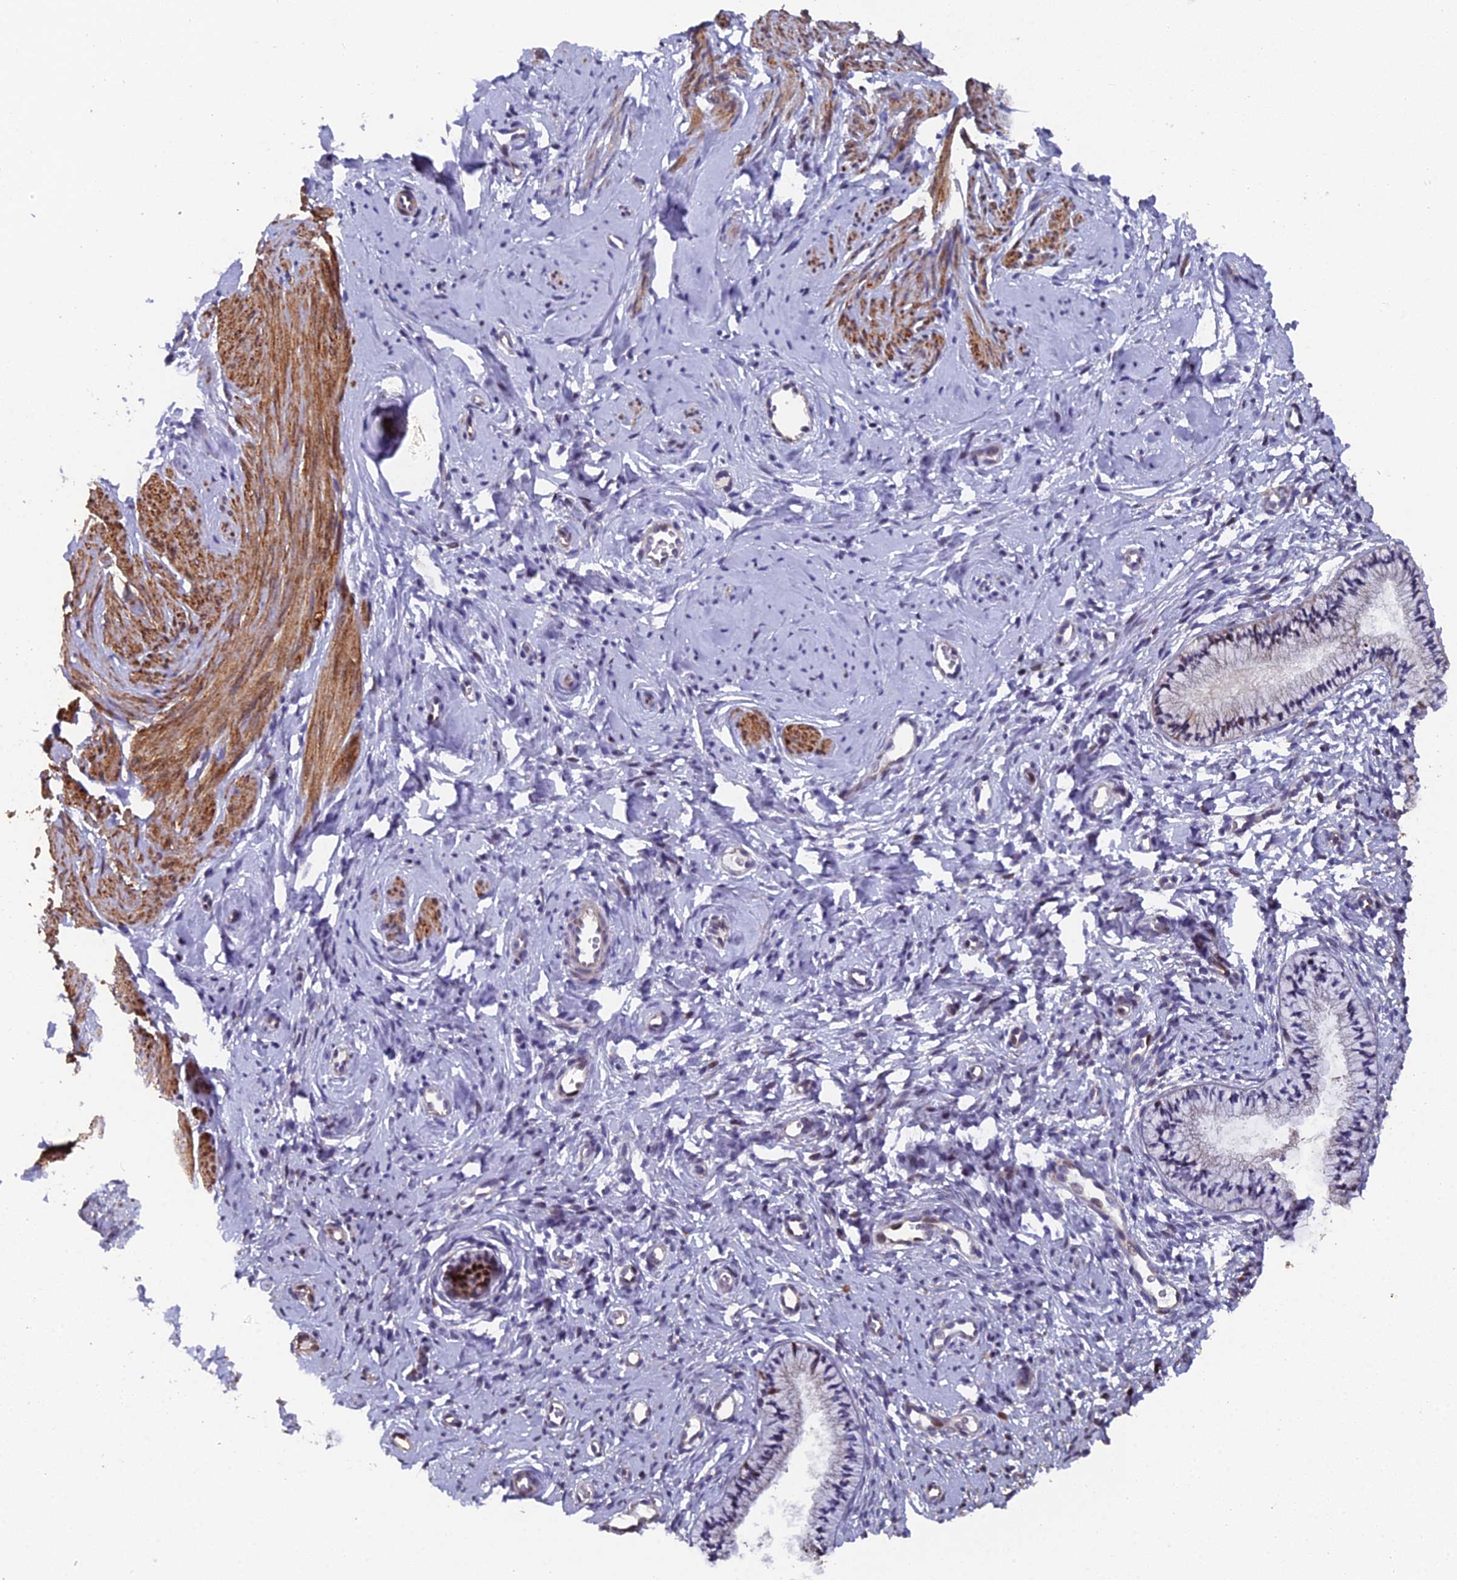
{"staining": {"intensity": "negative", "quantity": "none", "location": "none"}, "tissue": "cervix", "cell_type": "Glandular cells", "image_type": "normal", "snomed": [{"axis": "morphology", "description": "Normal tissue, NOS"}, {"axis": "topography", "description": "Cervix"}], "caption": "Normal cervix was stained to show a protein in brown. There is no significant expression in glandular cells. (DAB immunohistochemistry (IHC) visualized using brightfield microscopy, high magnification).", "gene": "RAB28", "patient": {"sex": "female", "age": 57}}